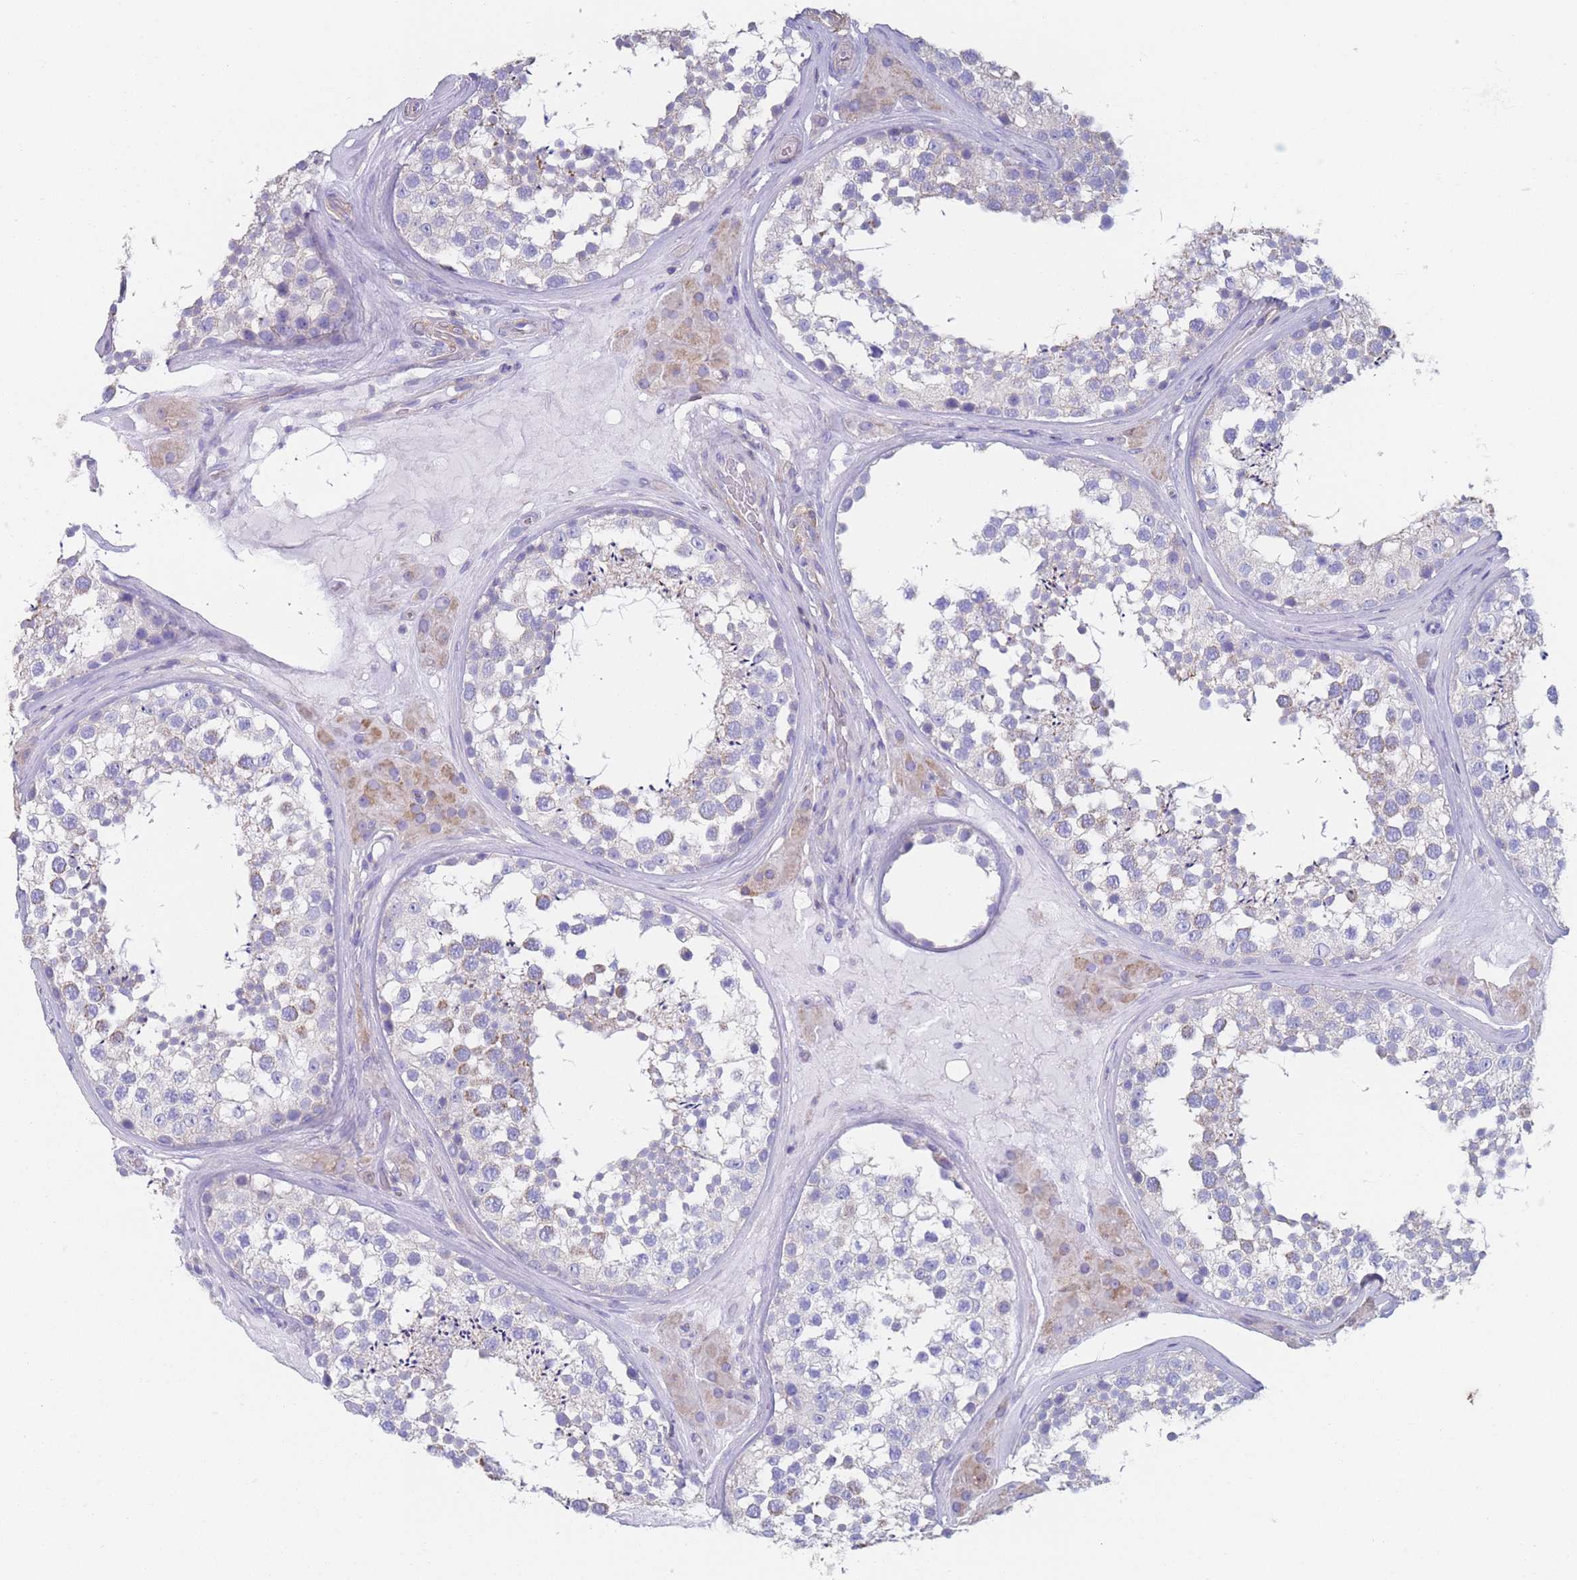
{"staining": {"intensity": "weak", "quantity": "25%-75%", "location": "cytoplasmic/membranous"}, "tissue": "testis", "cell_type": "Cells in seminiferous ducts", "image_type": "normal", "snomed": [{"axis": "morphology", "description": "Normal tissue, NOS"}, {"axis": "topography", "description": "Testis"}], "caption": "Weak cytoplasmic/membranous expression is appreciated in approximately 25%-75% of cells in seminiferous ducts in unremarkable testis.", "gene": "ADH1A", "patient": {"sex": "male", "age": 46}}